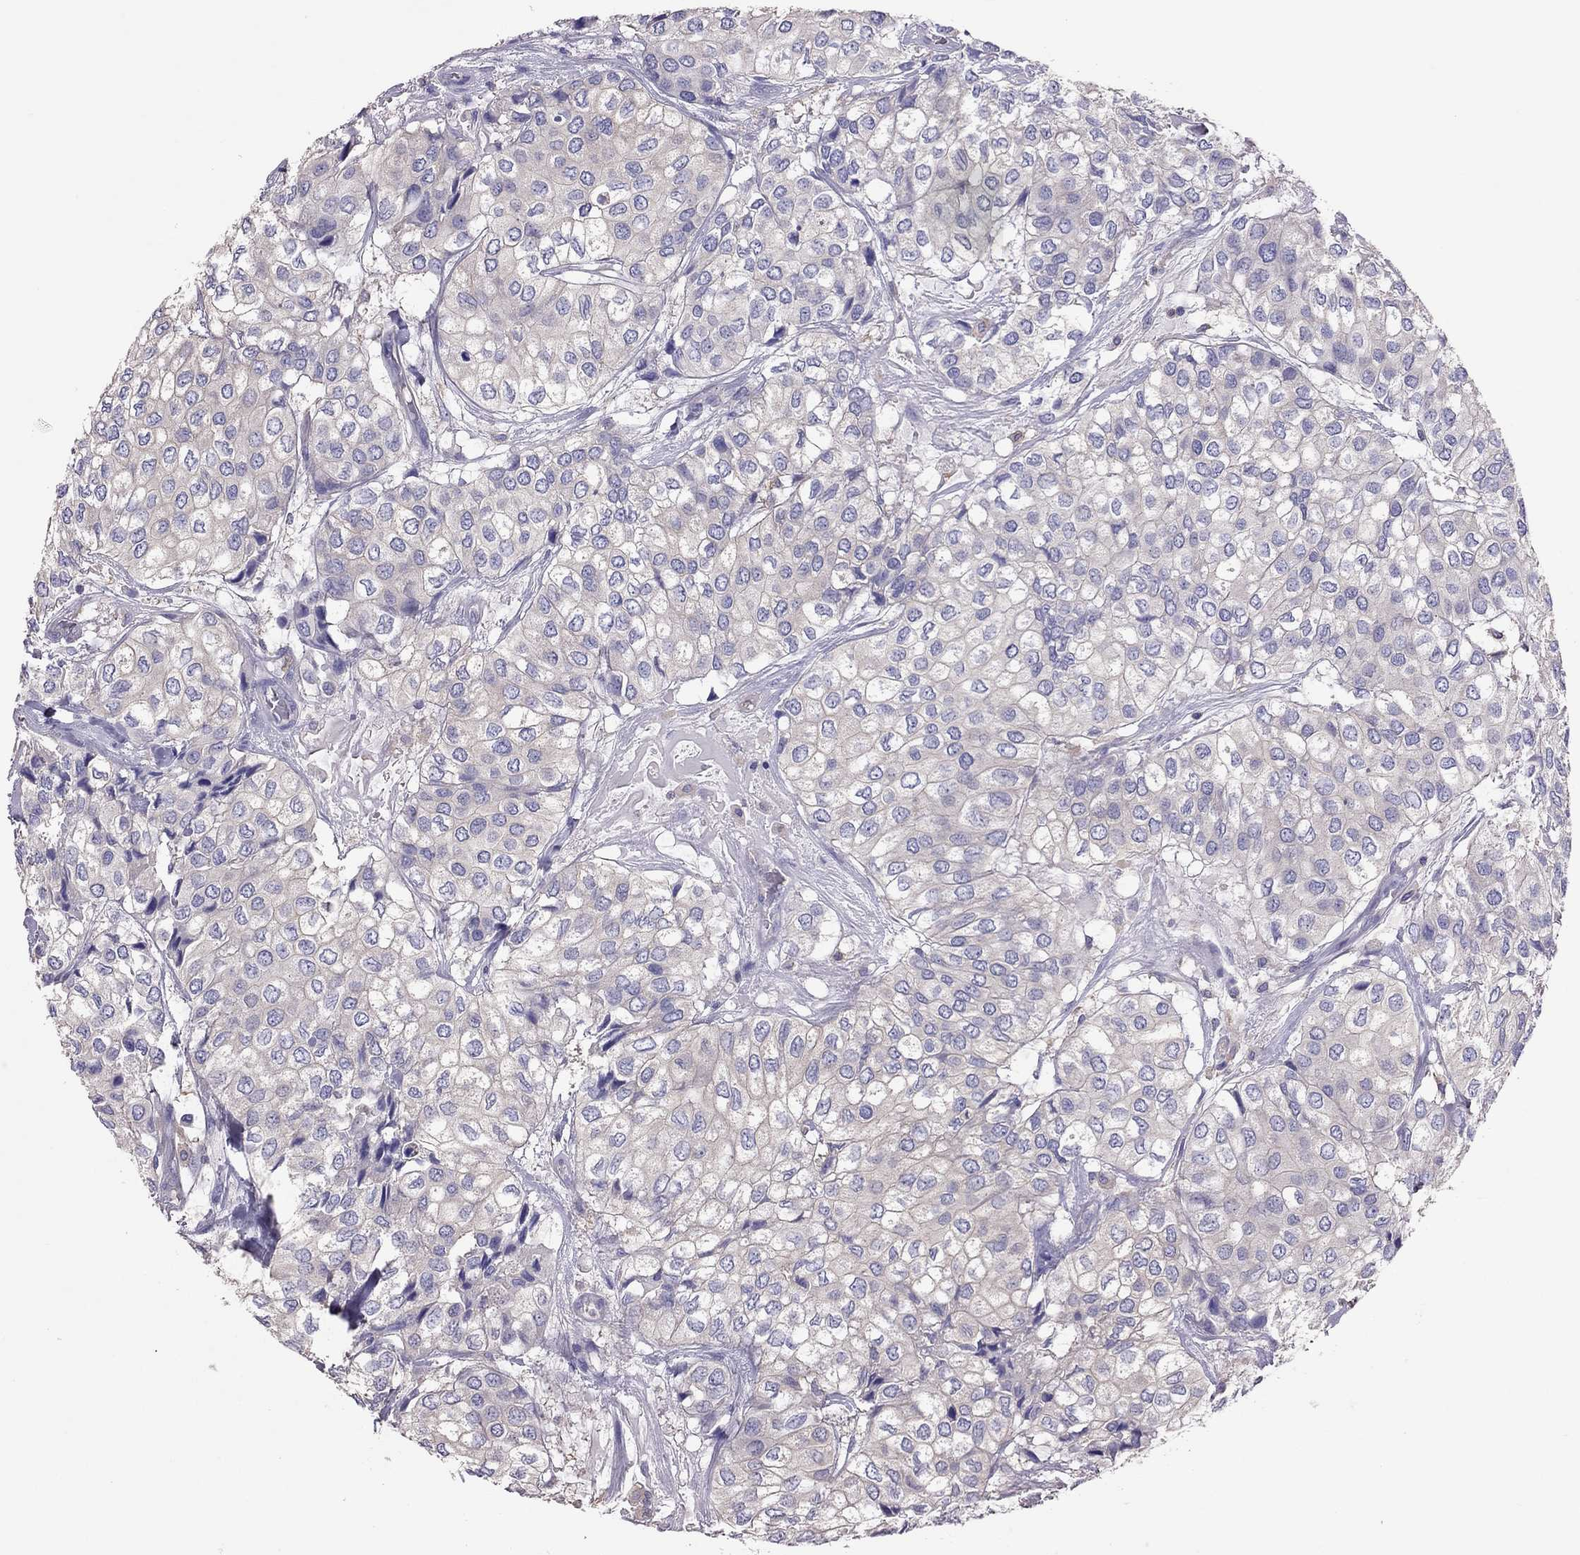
{"staining": {"intensity": "negative", "quantity": "none", "location": "none"}, "tissue": "urothelial cancer", "cell_type": "Tumor cells", "image_type": "cancer", "snomed": [{"axis": "morphology", "description": "Urothelial carcinoma, High grade"}, {"axis": "topography", "description": "Urinary bladder"}], "caption": "There is no significant staining in tumor cells of high-grade urothelial carcinoma. (Brightfield microscopy of DAB IHC at high magnification).", "gene": "TEX22", "patient": {"sex": "male", "age": 73}}